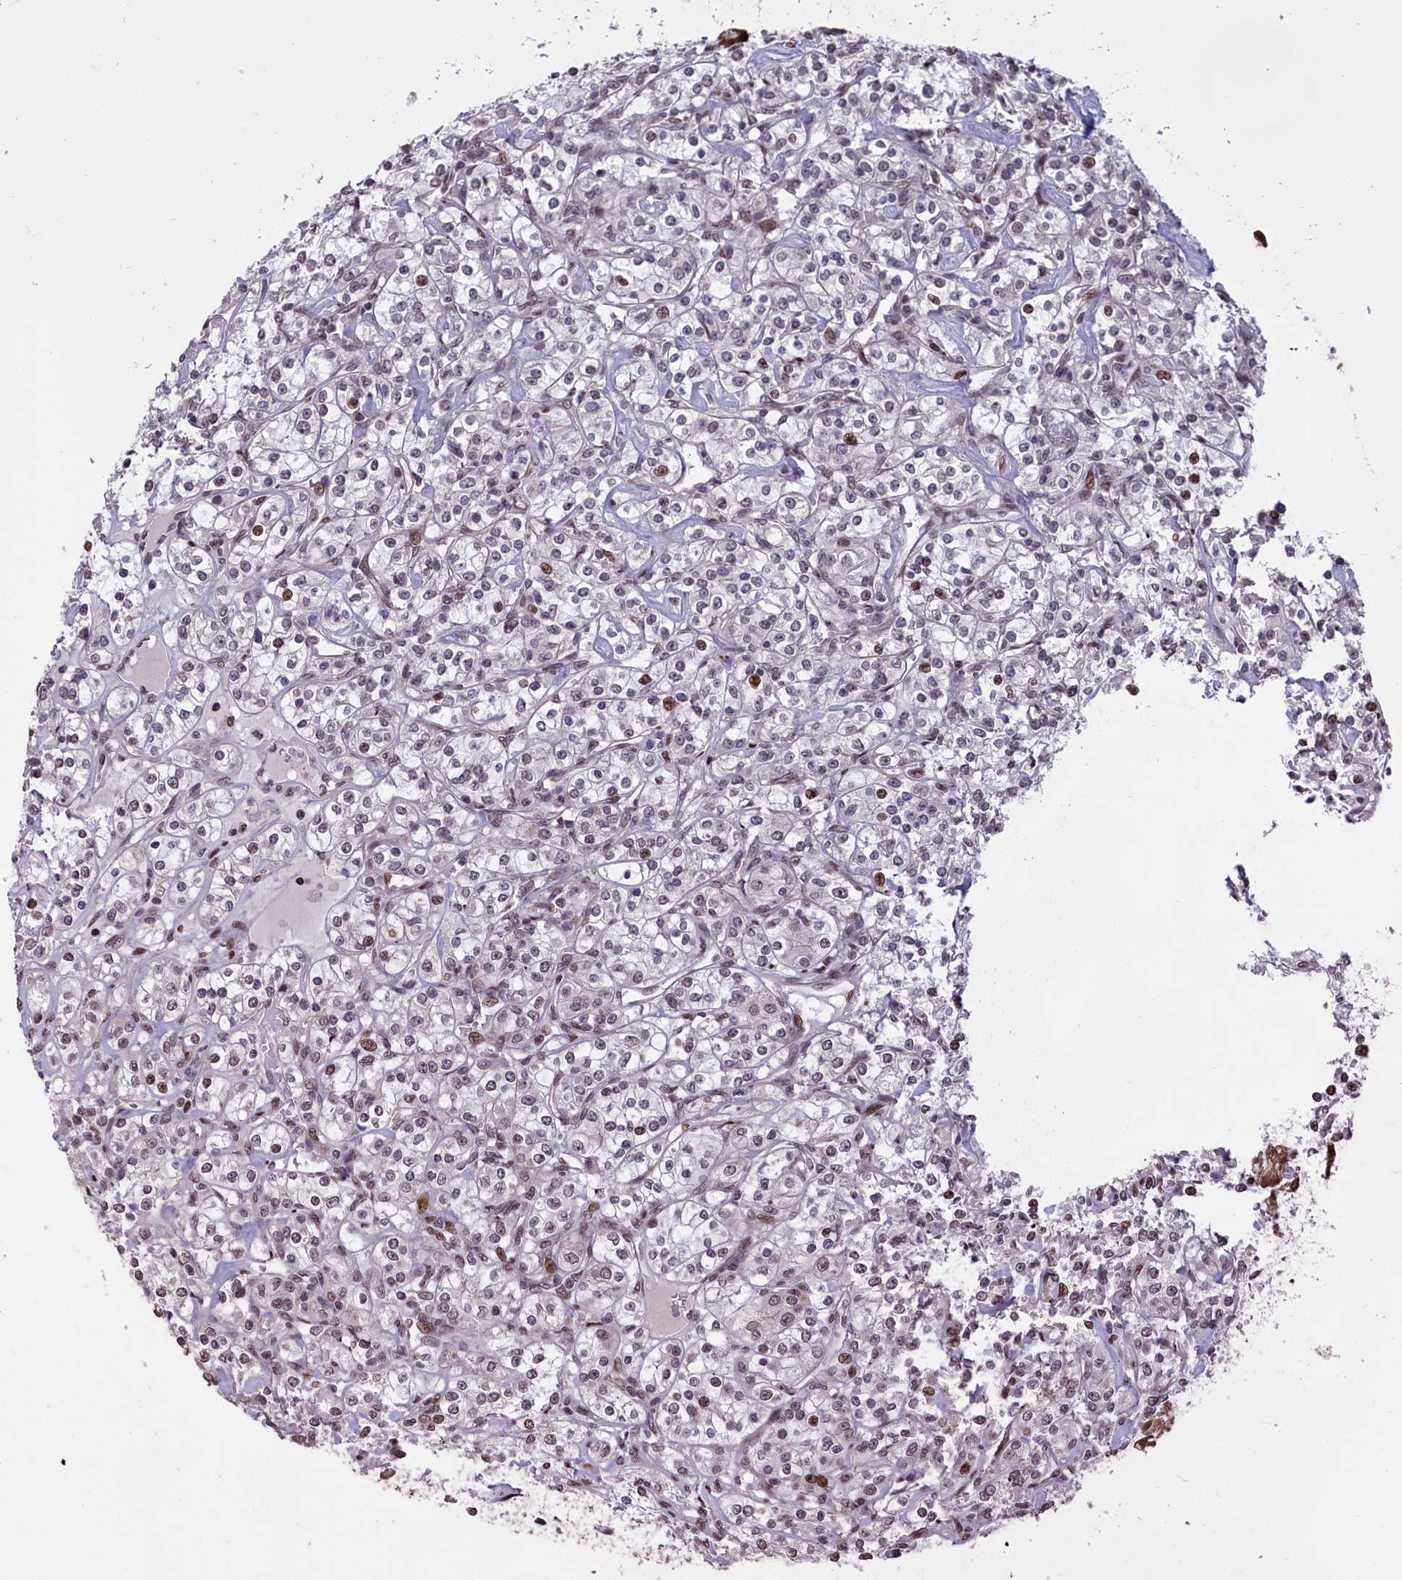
{"staining": {"intensity": "moderate", "quantity": "<25%", "location": "nuclear"}, "tissue": "renal cancer", "cell_type": "Tumor cells", "image_type": "cancer", "snomed": [{"axis": "morphology", "description": "Adenocarcinoma, NOS"}, {"axis": "topography", "description": "Kidney"}], "caption": "IHC (DAB (3,3'-diaminobenzidine)) staining of human adenocarcinoma (renal) displays moderate nuclear protein positivity in about <25% of tumor cells. (Stains: DAB in brown, nuclei in blue, Microscopy: brightfield microscopy at high magnification).", "gene": "RELB", "patient": {"sex": "male", "age": 77}}